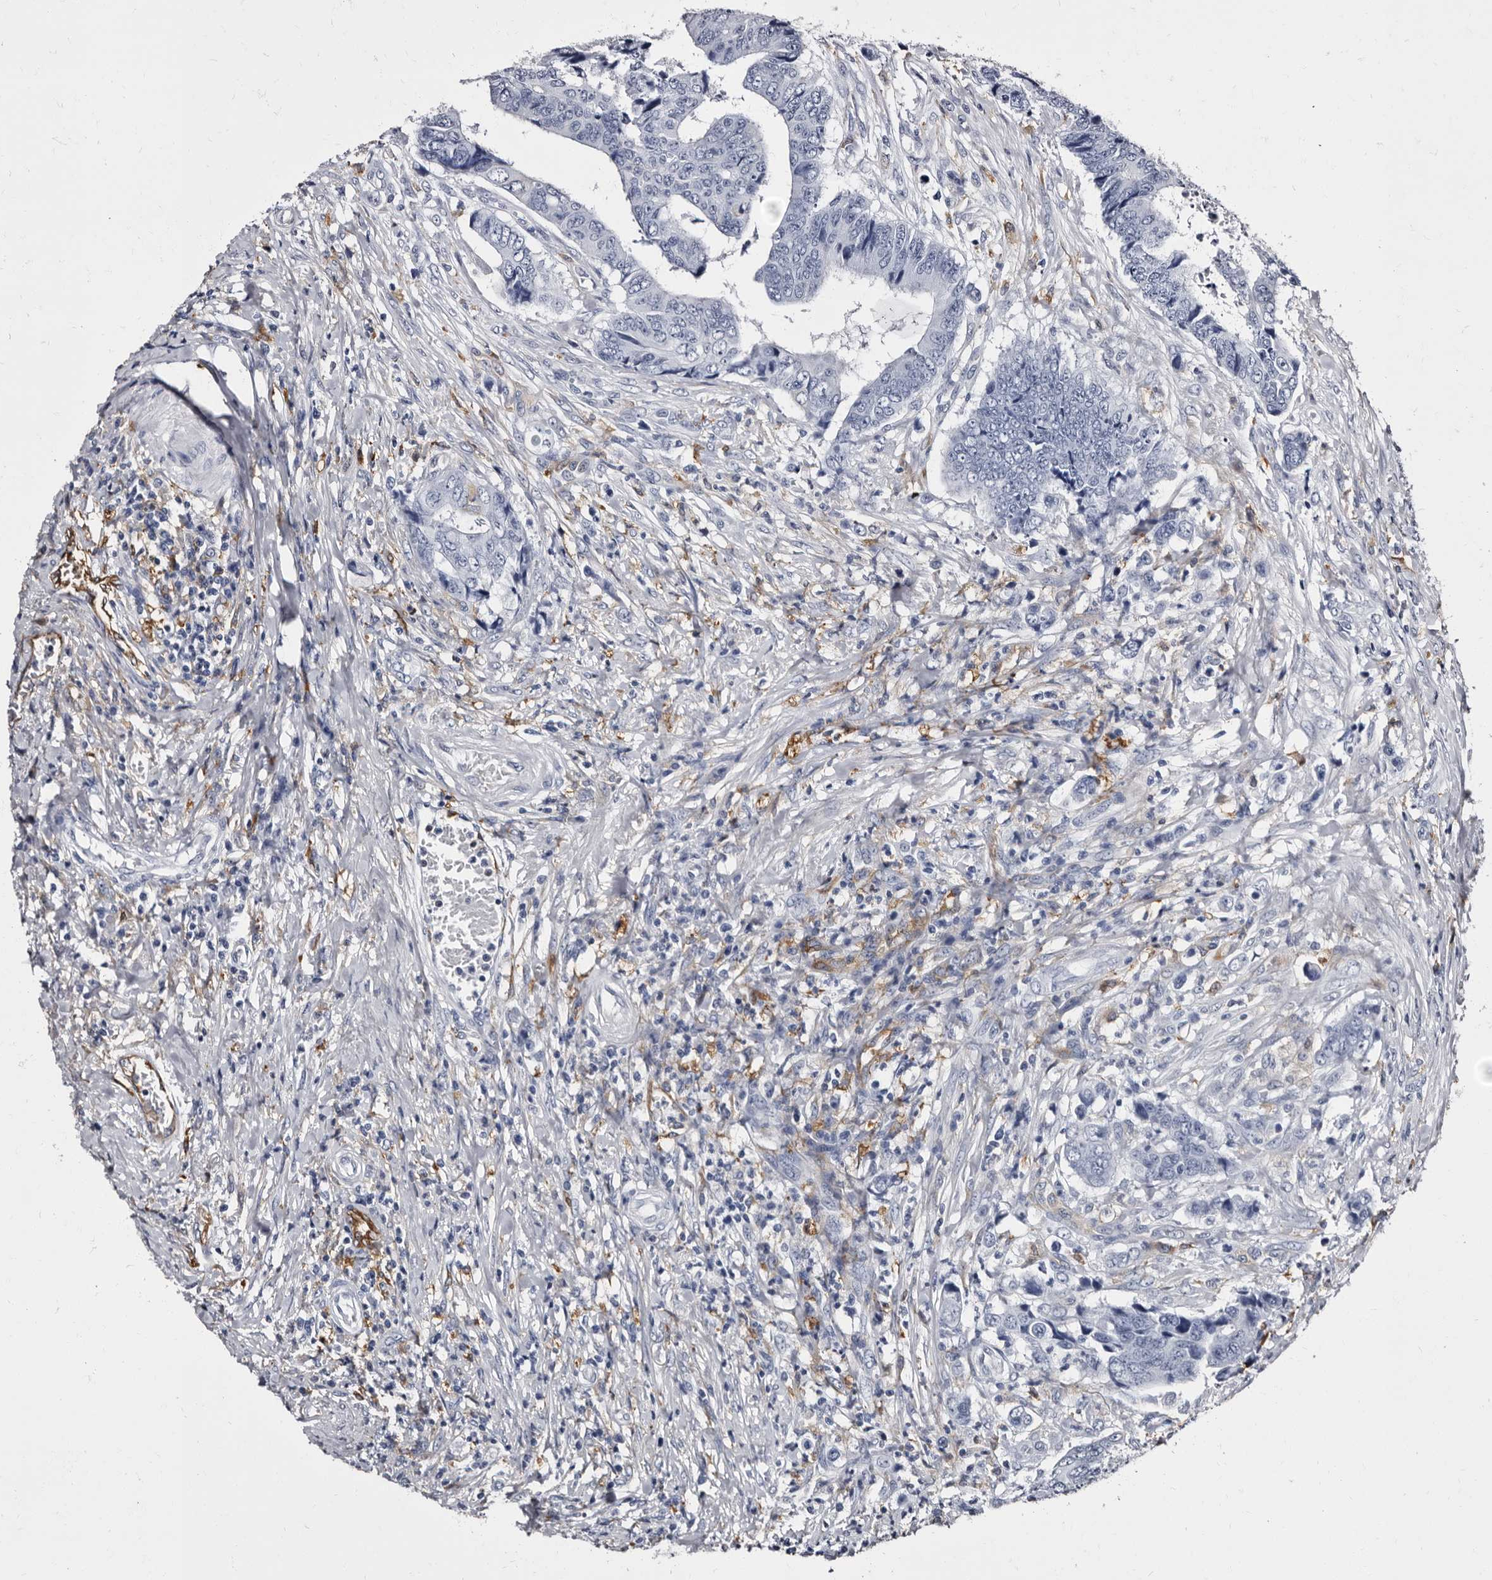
{"staining": {"intensity": "negative", "quantity": "none", "location": "none"}, "tissue": "colorectal cancer", "cell_type": "Tumor cells", "image_type": "cancer", "snomed": [{"axis": "morphology", "description": "Adenocarcinoma, NOS"}, {"axis": "topography", "description": "Rectum"}], "caption": "This is an IHC image of human colorectal cancer (adenocarcinoma). There is no expression in tumor cells.", "gene": "EPB41L3", "patient": {"sex": "male", "age": 84}}